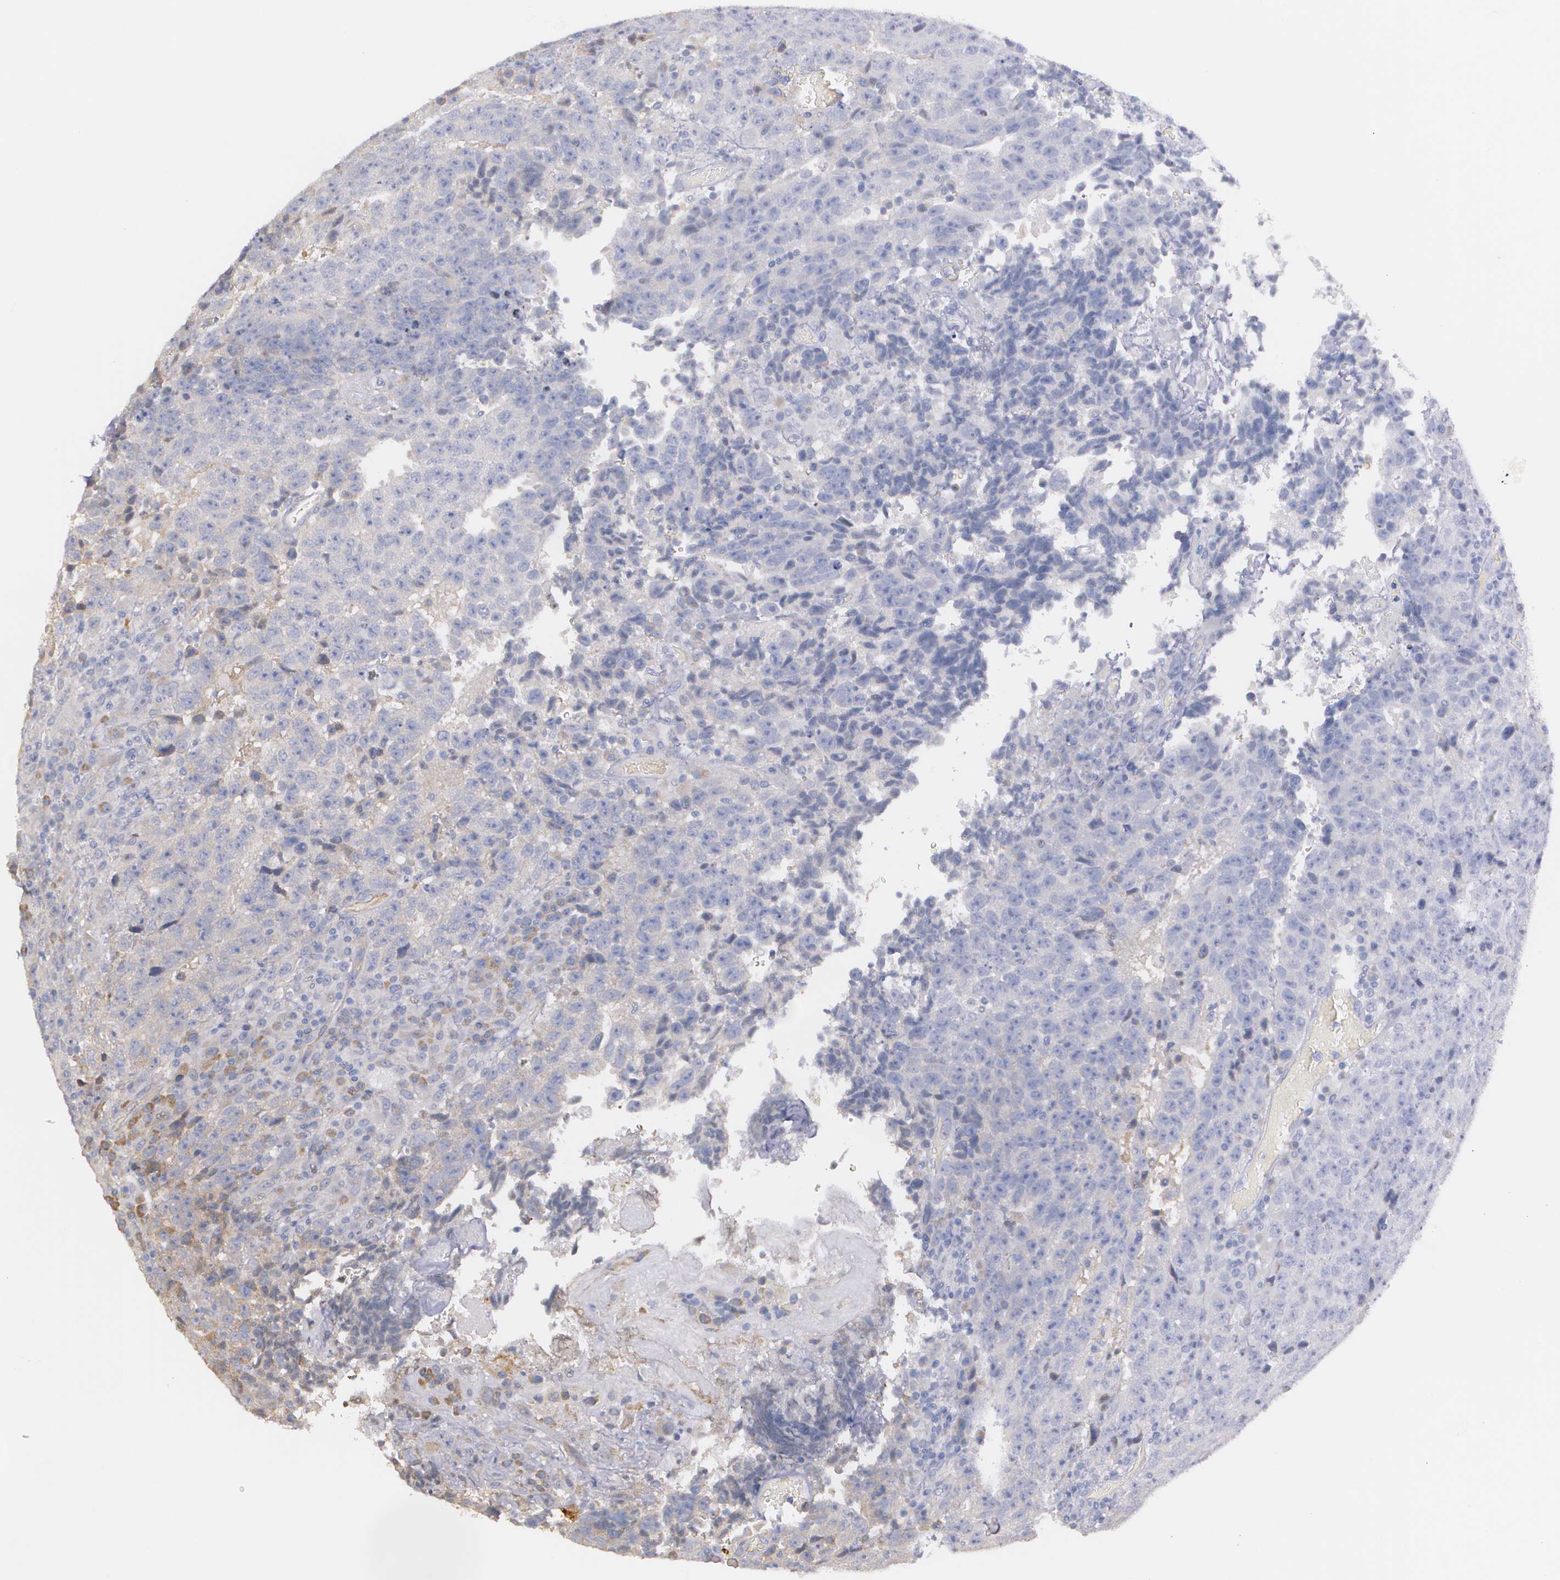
{"staining": {"intensity": "weak", "quantity": "25%-75%", "location": "cytoplasmic/membranous"}, "tissue": "testis cancer", "cell_type": "Tumor cells", "image_type": "cancer", "snomed": [{"axis": "morphology", "description": "Necrosis, NOS"}, {"axis": "morphology", "description": "Carcinoma, Embryonal, NOS"}, {"axis": "topography", "description": "Testis"}], "caption": "This image shows testis cancer stained with immunohistochemistry to label a protein in brown. The cytoplasmic/membranous of tumor cells show weak positivity for the protein. Nuclei are counter-stained blue.", "gene": "AMBP", "patient": {"sex": "male", "age": 19}}